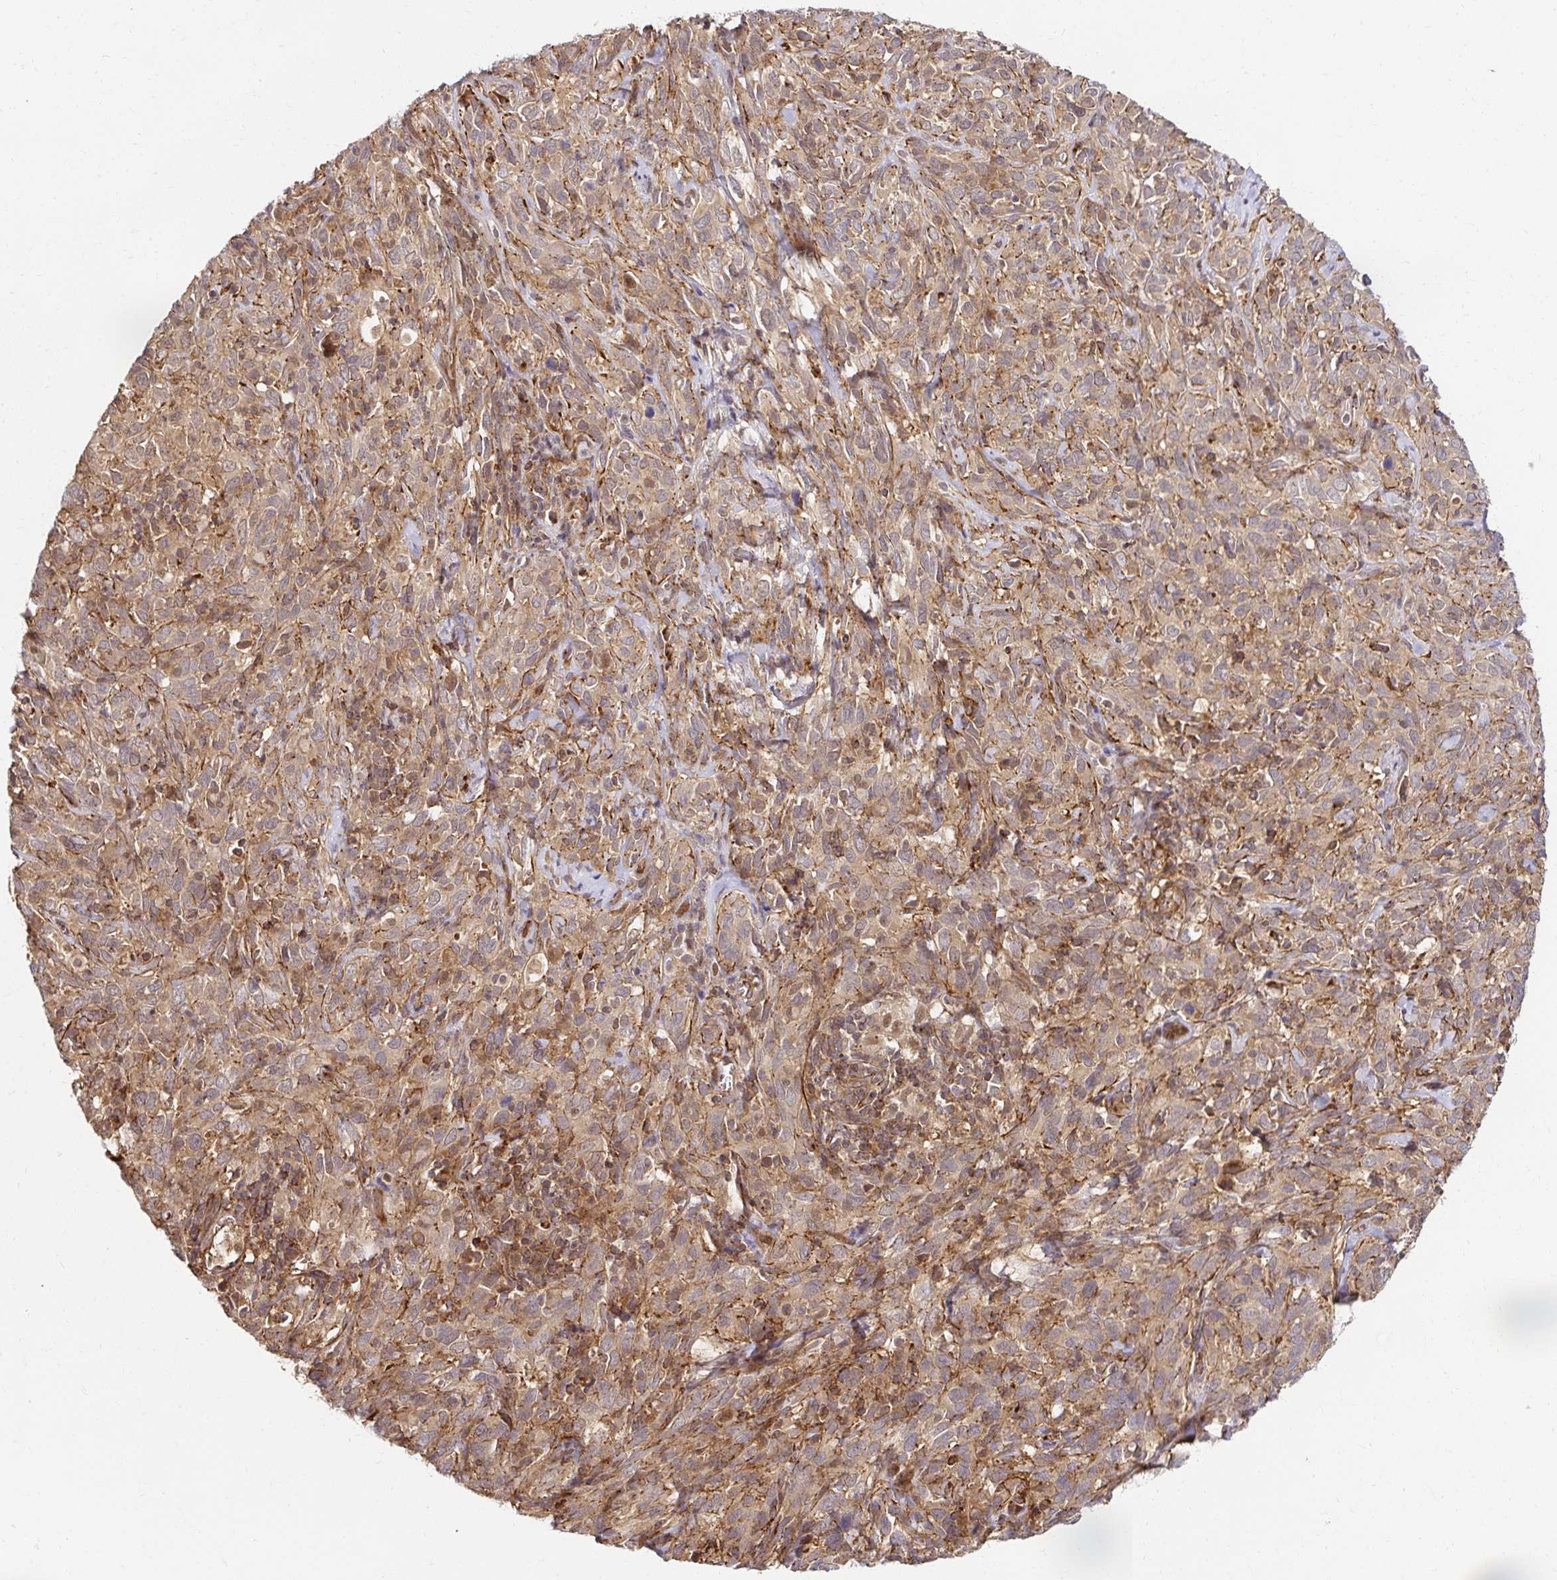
{"staining": {"intensity": "moderate", "quantity": "25%-75%", "location": "cytoplasmic/membranous"}, "tissue": "cervical cancer", "cell_type": "Tumor cells", "image_type": "cancer", "snomed": [{"axis": "morphology", "description": "Normal tissue, NOS"}, {"axis": "morphology", "description": "Squamous cell carcinoma, NOS"}, {"axis": "topography", "description": "Cervix"}], "caption": "Immunohistochemical staining of cervical squamous cell carcinoma reveals moderate cytoplasmic/membranous protein positivity in approximately 25%-75% of tumor cells.", "gene": "PSMA4", "patient": {"sex": "female", "age": 51}}